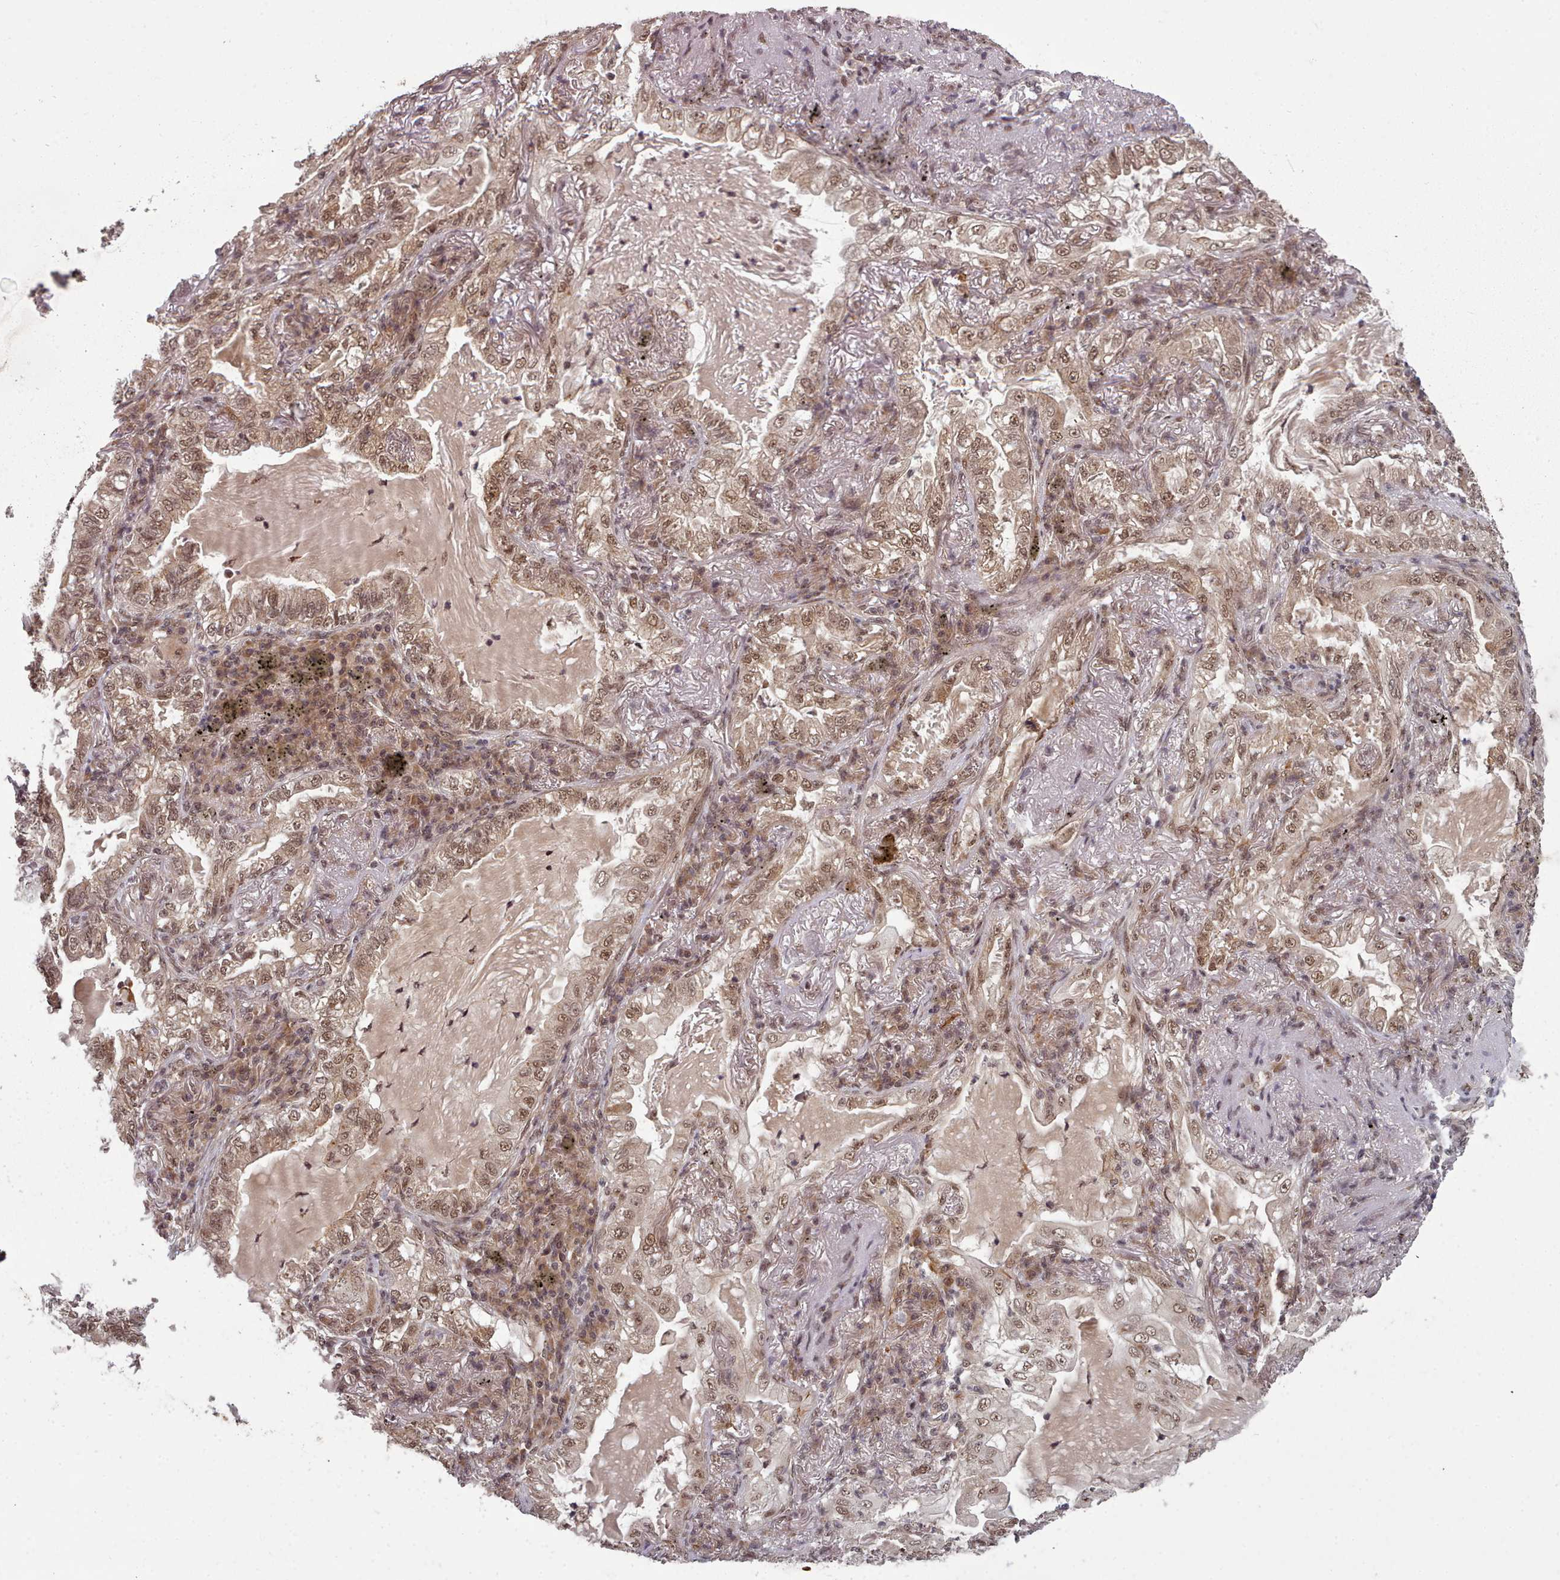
{"staining": {"intensity": "moderate", "quantity": ">75%", "location": "nuclear"}, "tissue": "lung cancer", "cell_type": "Tumor cells", "image_type": "cancer", "snomed": [{"axis": "morphology", "description": "Adenocarcinoma, NOS"}, {"axis": "topography", "description": "Lung"}], "caption": "Adenocarcinoma (lung) stained with immunohistochemistry (IHC) exhibits moderate nuclear staining in approximately >75% of tumor cells. Nuclei are stained in blue.", "gene": "DHX8", "patient": {"sex": "female", "age": 73}}